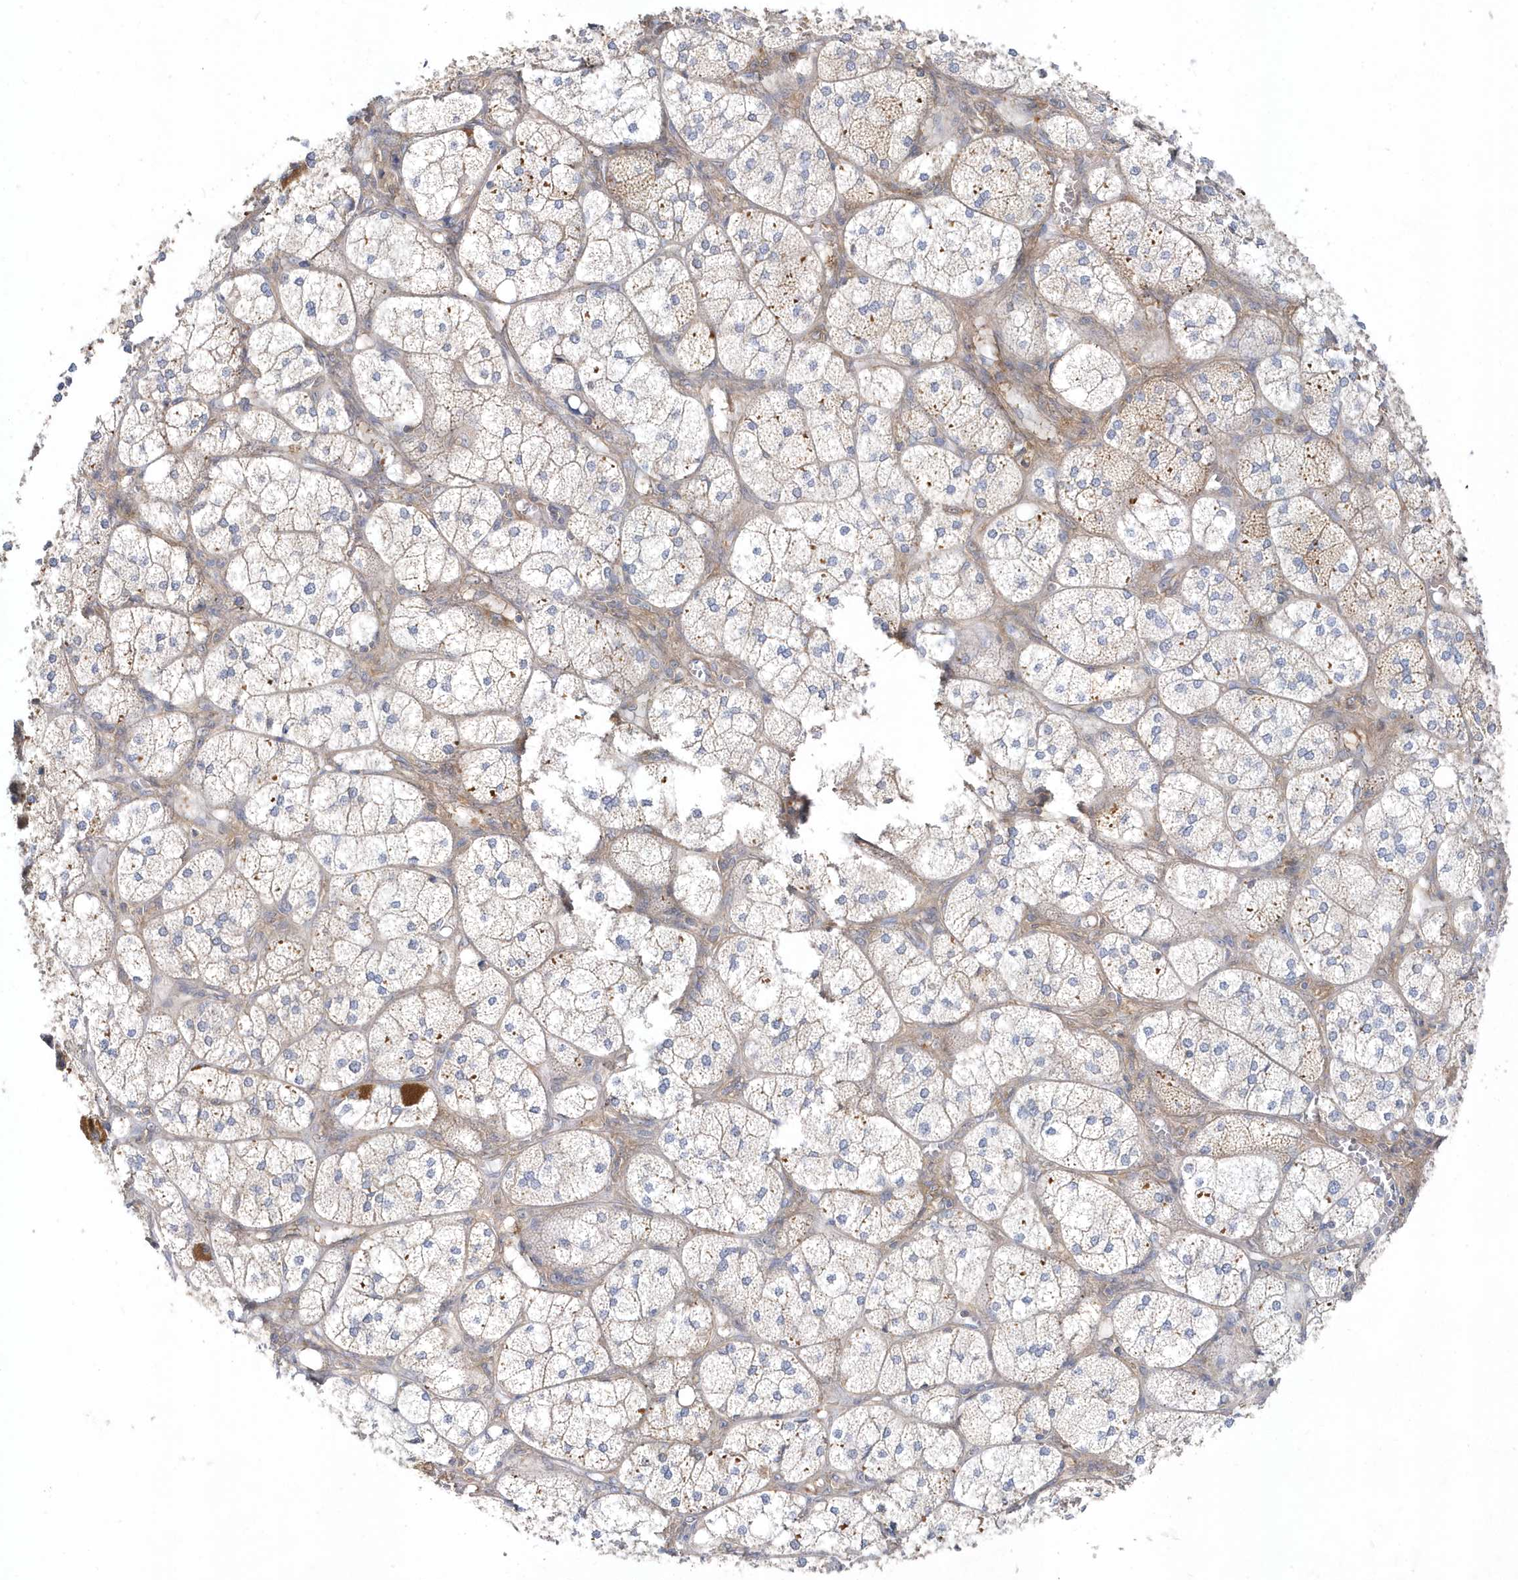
{"staining": {"intensity": "moderate", "quantity": "25%-75%", "location": "cytoplasmic/membranous"}, "tissue": "adrenal gland", "cell_type": "Glandular cells", "image_type": "normal", "snomed": [{"axis": "morphology", "description": "Normal tissue, NOS"}, {"axis": "topography", "description": "Adrenal gland"}], "caption": "IHC of benign human adrenal gland reveals medium levels of moderate cytoplasmic/membranous positivity in approximately 25%-75% of glandular cells. The protein is shown in brown color, while the nuclei are stained blue.", "gene": "LEXM", "patient": {"sex": "female", "age": 61}}